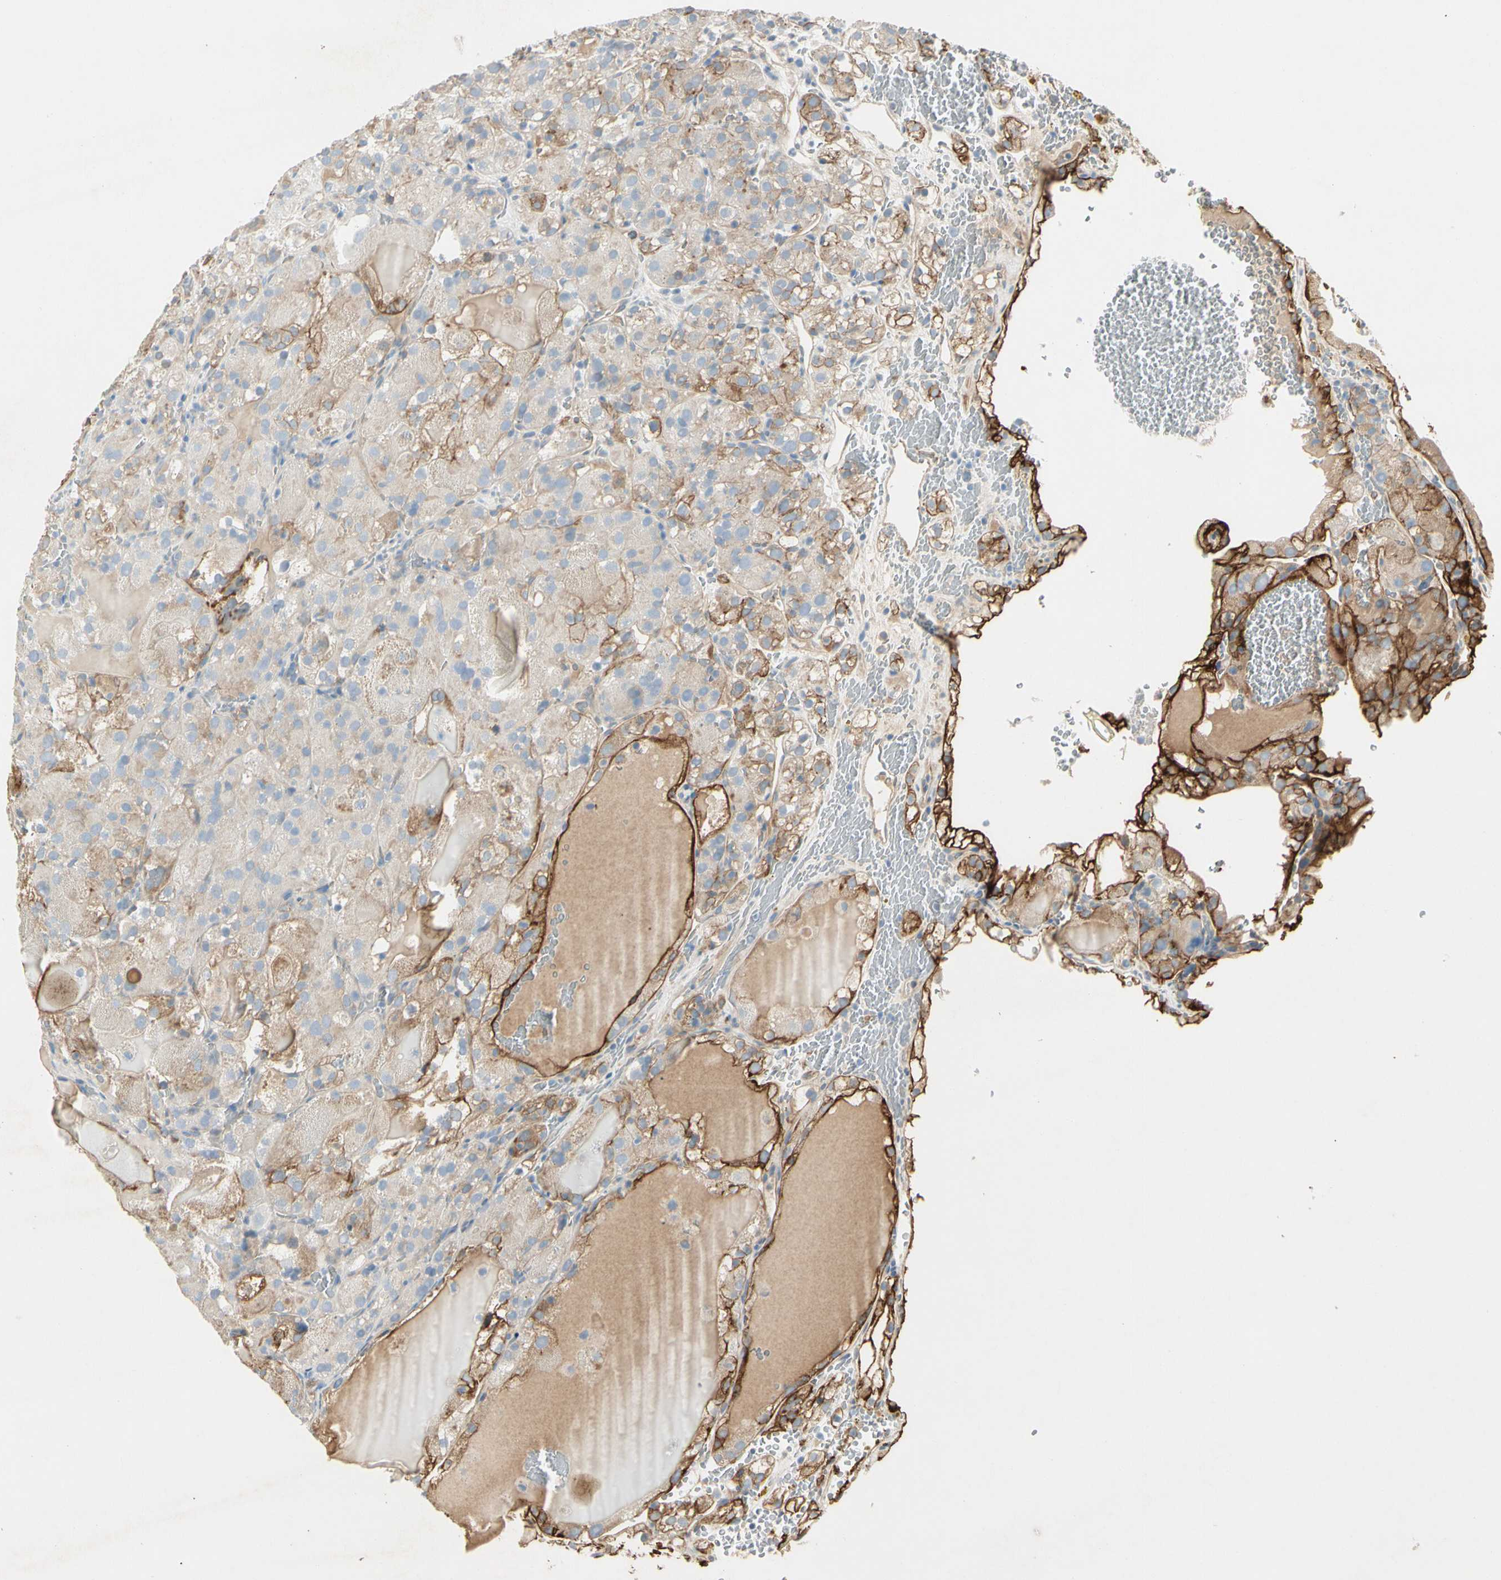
{"staining": {"intensity": "moderate", "quantity": ">75%", "location": "cytoplasmic/membranous"}, "tissue": "renal cancer", "cell_type": "Tumor cells", "image_type": "cancer", "snomed": [{"axis": "morphology", "description": "Normal tissue, NOS"}, {"axis": "morphology", "description": "Adenocarcinoma, NOS"}, {"axis": "topography", "description": "Kidney"}], "caption": "Renal cancer (adenocarcinoma) stained for a protein shows moderate cytoplasmic/membranous positivity in tumor cells.", "gene": "ITGA3", "patient": {"sex": "male", "age": 61}}